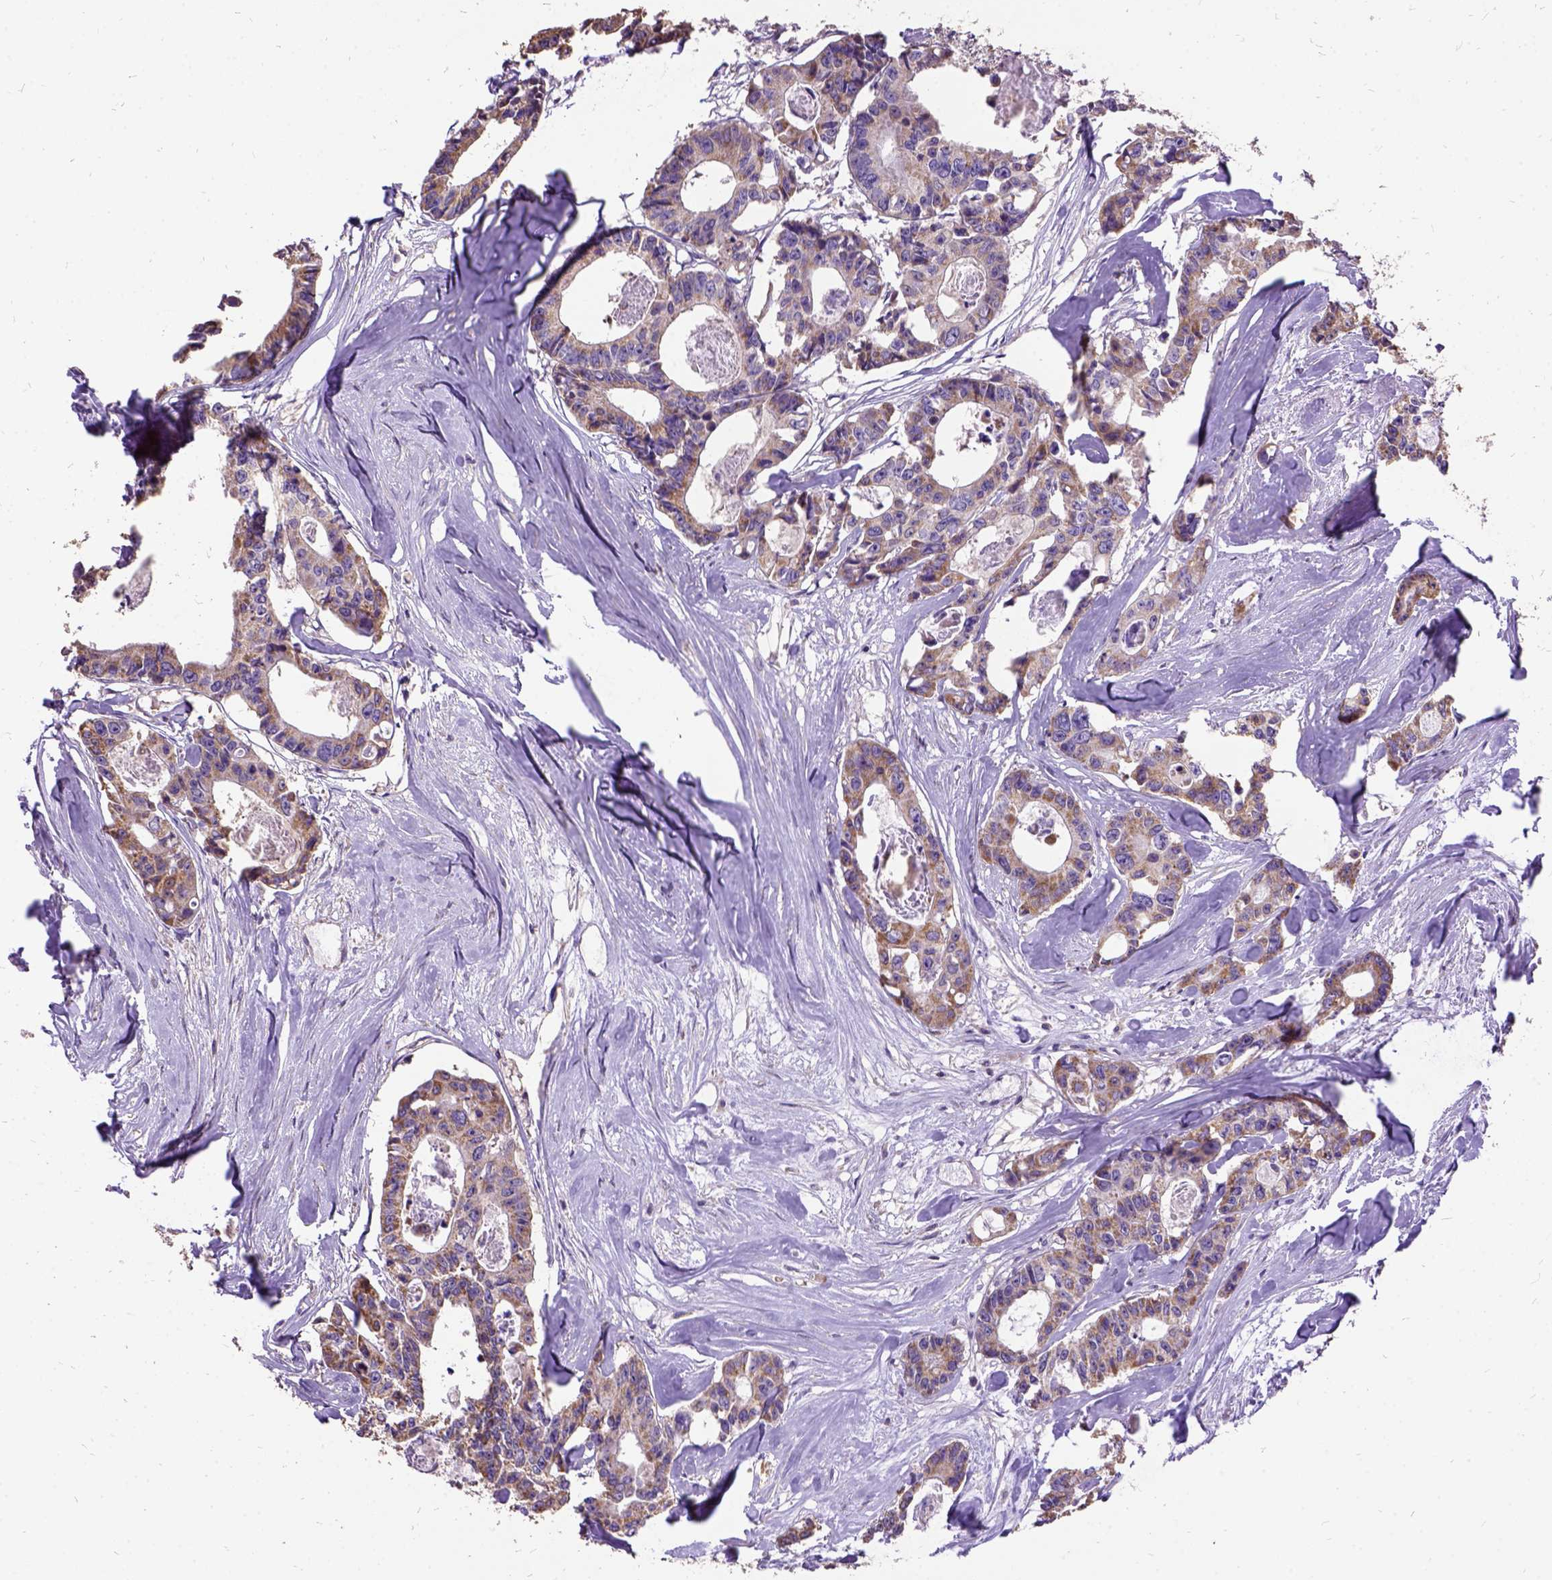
{"staining": {"intensity": "moderate", "quantity": ">75%", "location": "cytoplasmic/membranous"}, "tissue": "colorectal cancer", "cell_type": "Tumor cells", "image_type": "cancer", "snomed": [{"axis": "morphology", "description": "Adenocarcinoma, NOS"}, {"axis": "topography", "description": "Rectum"}], "caption": "Tumor cells show medium levels of moderate cytoplasmic/membranous positivity in about >75% of cells in human colorectal adenocarcinoma. Nuclei are stained in blue.", "gene": "DQX1", "patient": {"sex": "male", "age": 57}}